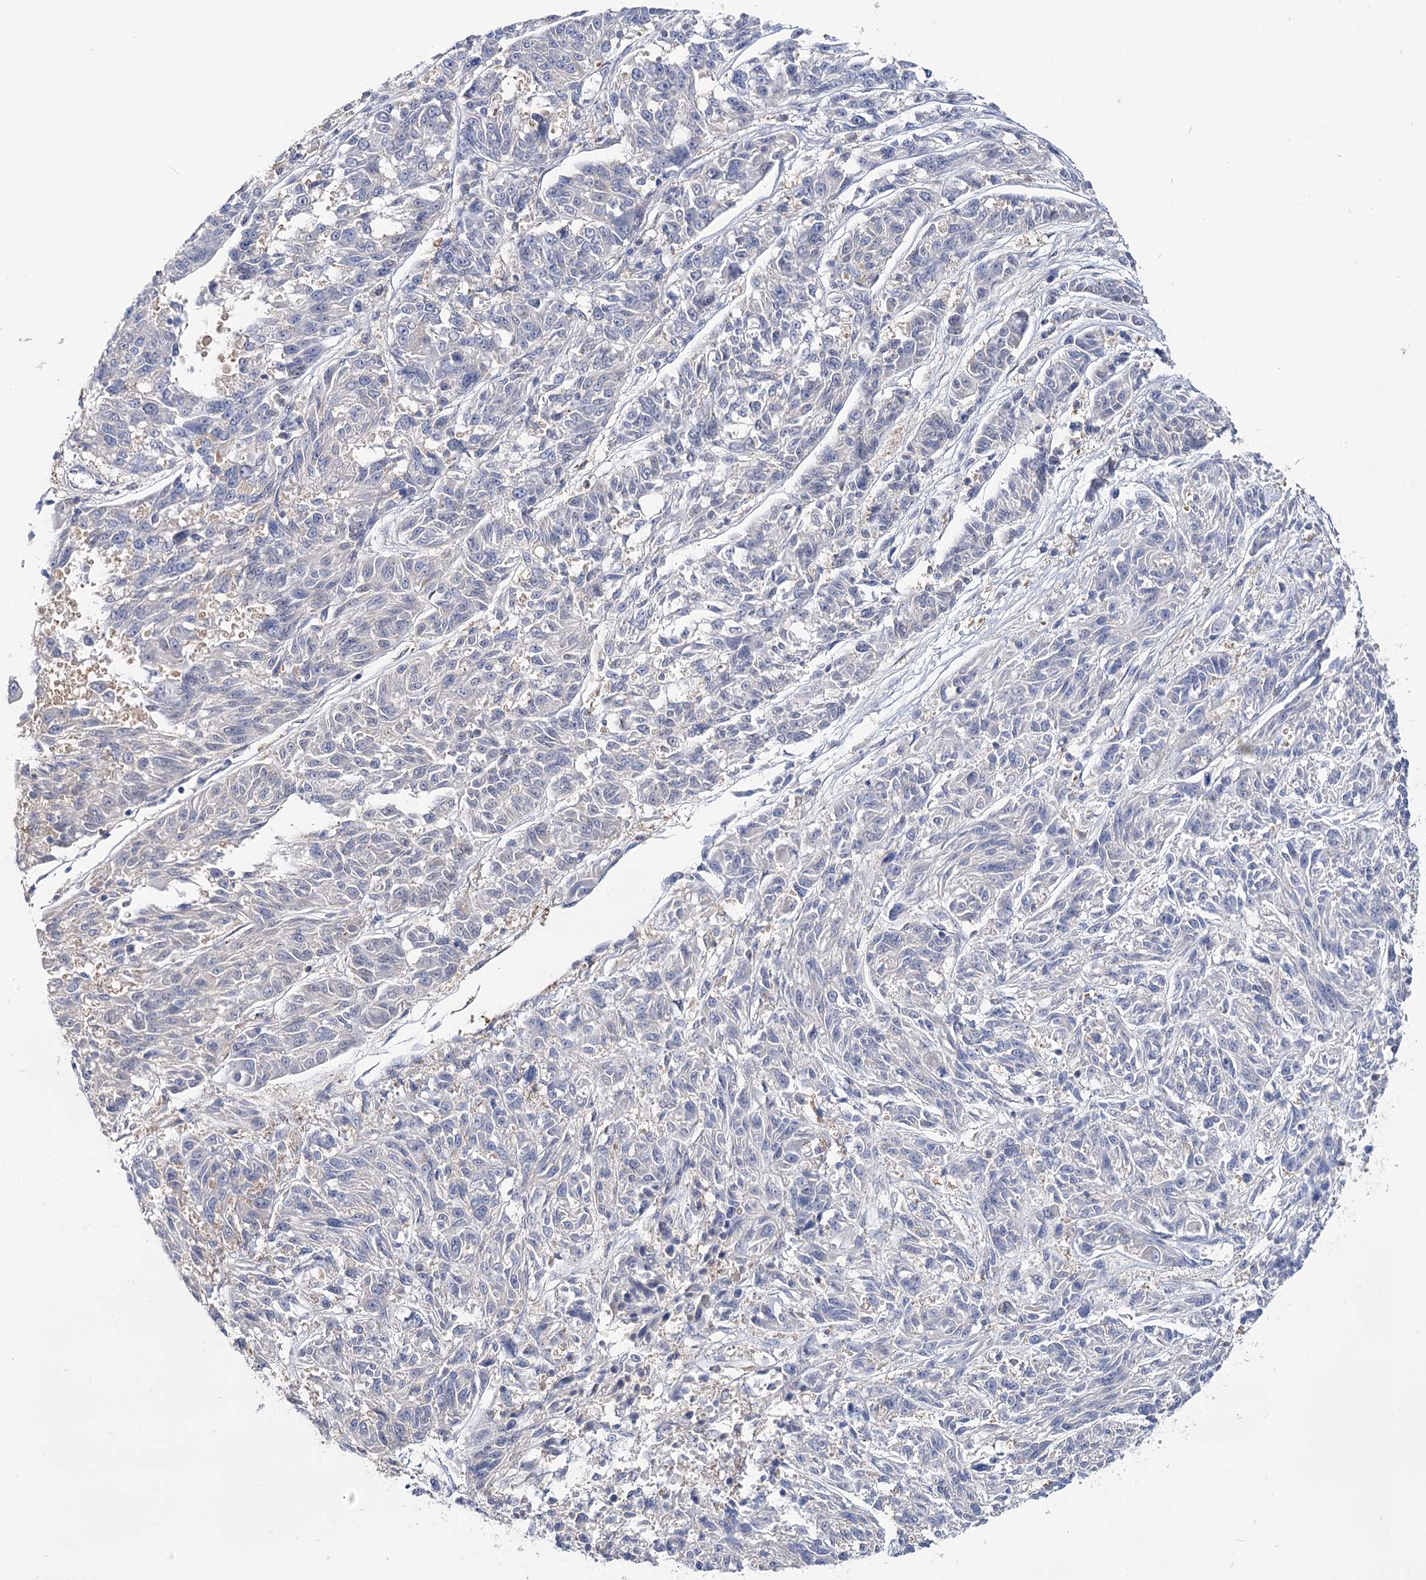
{"staining": {"intensity": "negative", "quantity": "none", "location": "none"}, "tissue": "melanoma", "cell_type": "Tumor cells", "image_type": "cancer", "snomed": [{"axis": "morphology", "description": "Malignant melanoma, NOS"}, {"axis": "topography", "description": "Skin"}], "caption": "Tumor cells show no significant expression in malignant melanoma.", "gene": "UGP2", "patient": {"sex": "male", "age": 53}}